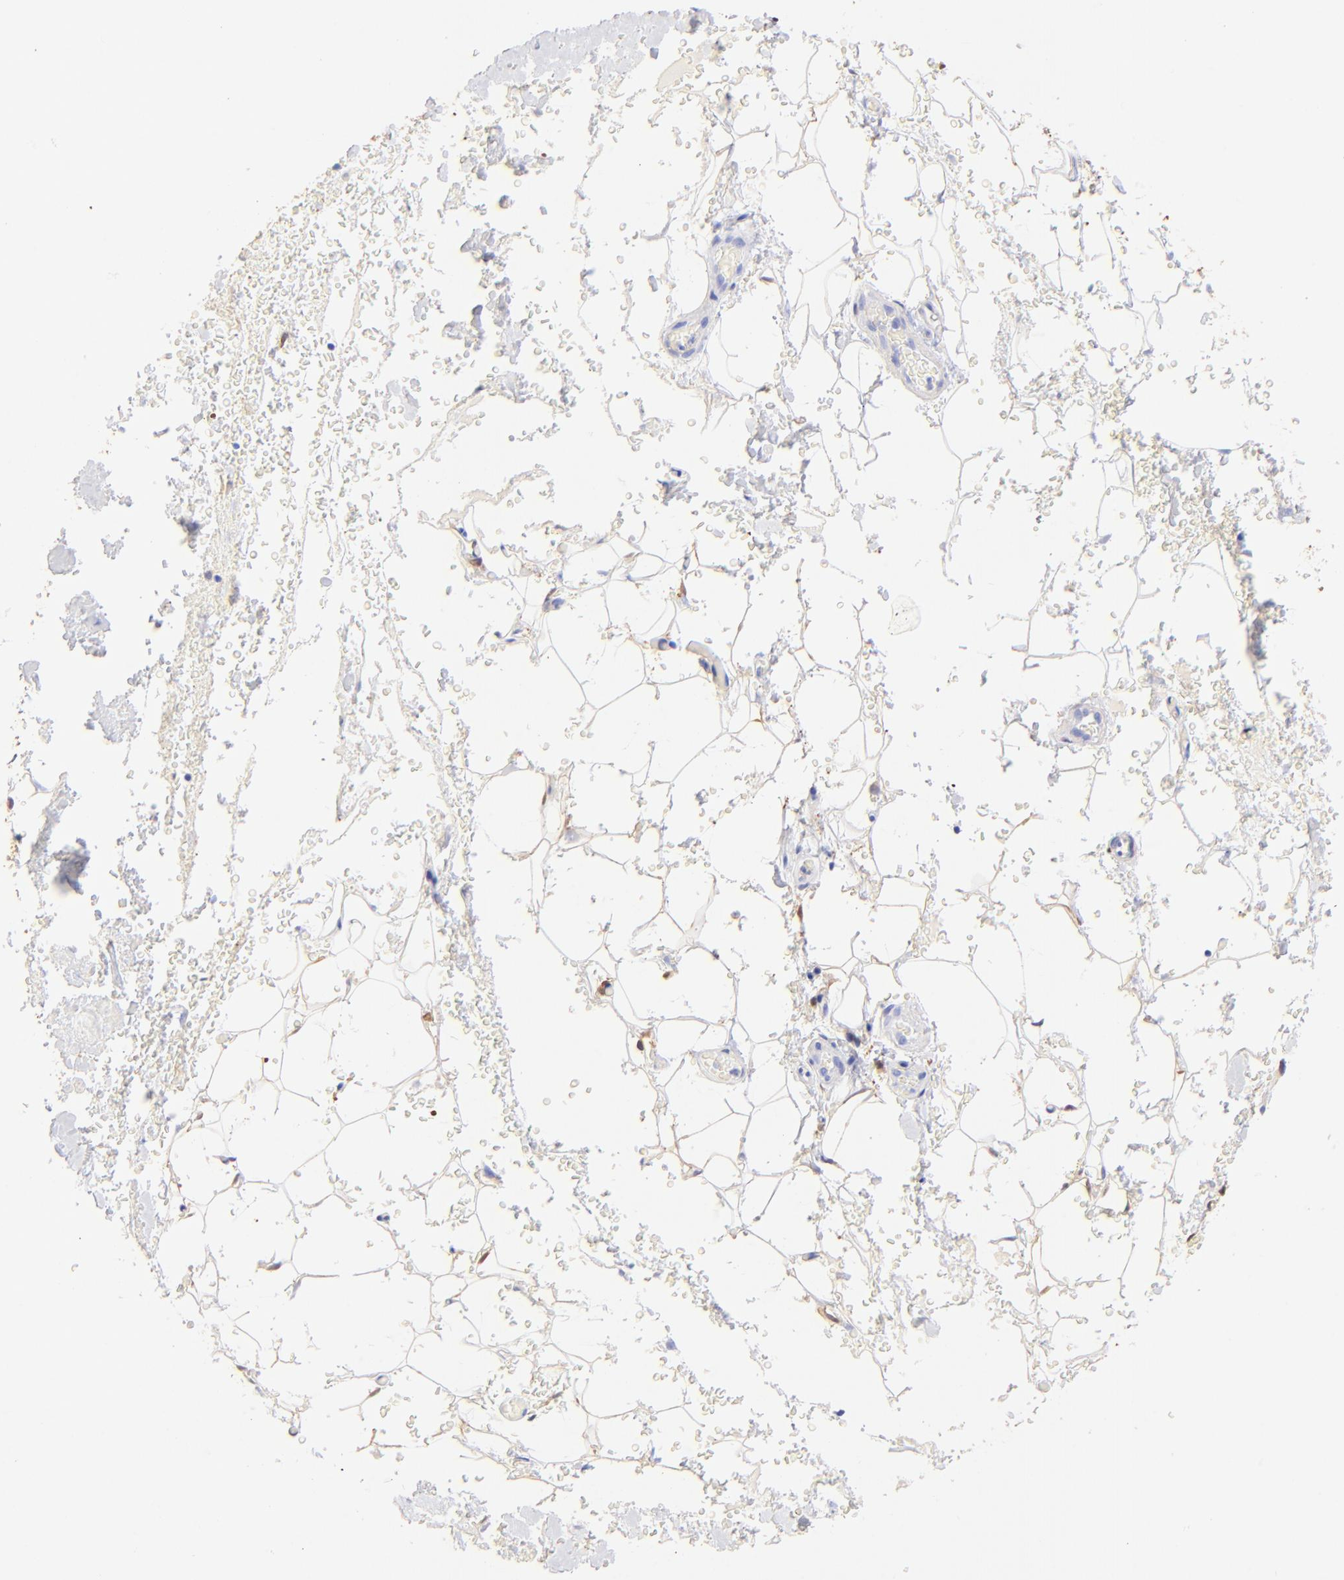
{"staining": {"intensity": "weak", "quantity": ">75%", "location": "cytoplasmic/membranous"}, "tissue": "adipose tissue", "cell_type": "Adipocytes", "image_type": "normal", "snomed": [{"axis": "morphology", "description": "Normal tissue, NOS"}, {"axis": "morphology", "description": "Inflammation, NOS"}, {"axis": "topography", "description": "Breast"}], "caption": "This histopathology image demonstrates immunohistochemistry staining of normal human adipose tissue, with low weak cytoplasmic/membranous expression in approximately >75% of adipocytes.", "gene": "ALDH1A1", "patient": {"sex": "female", "age": 65}}